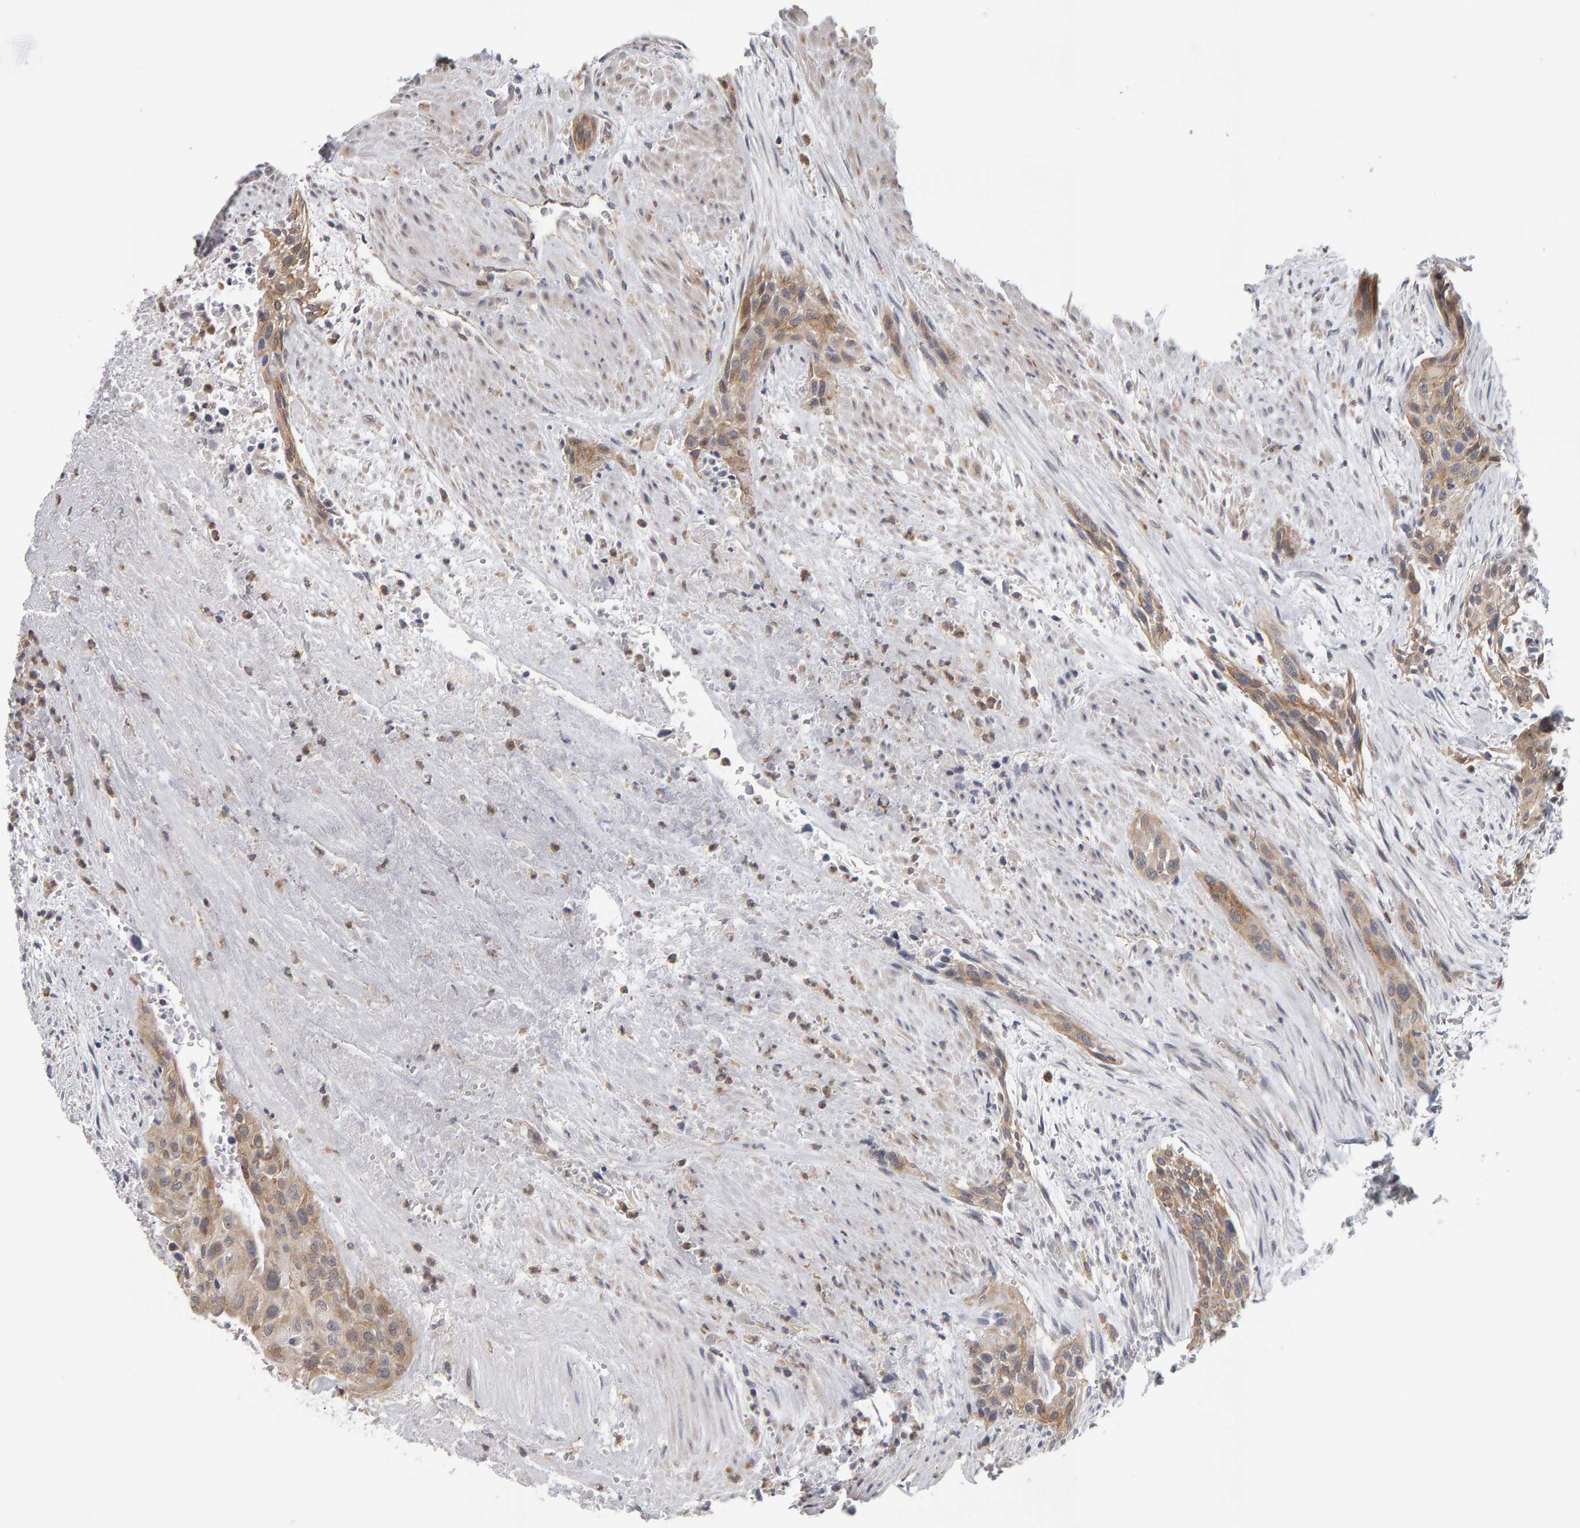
{"staining": {"intensity": "weak", "quantity": ">75%", "location": "cytoplasmic/membranous"}, "tissue": "urothelial cancer", "cell_type": "Tumor cells", "image_type": "cancer", "snomed": [{"axis": "morphology", "description": "Urothelial carcinoma, High grade"}, {"axis": "topography", "description": "Urinary bladder"}], "caption": "Urothelial cancer stained for a protein (brown) exhibits weak cytoplasmic/membranous positive expression in about >75% of tumor cells.", "gene": "MSRA", "patient": {"sex": "male", "age": 35}}